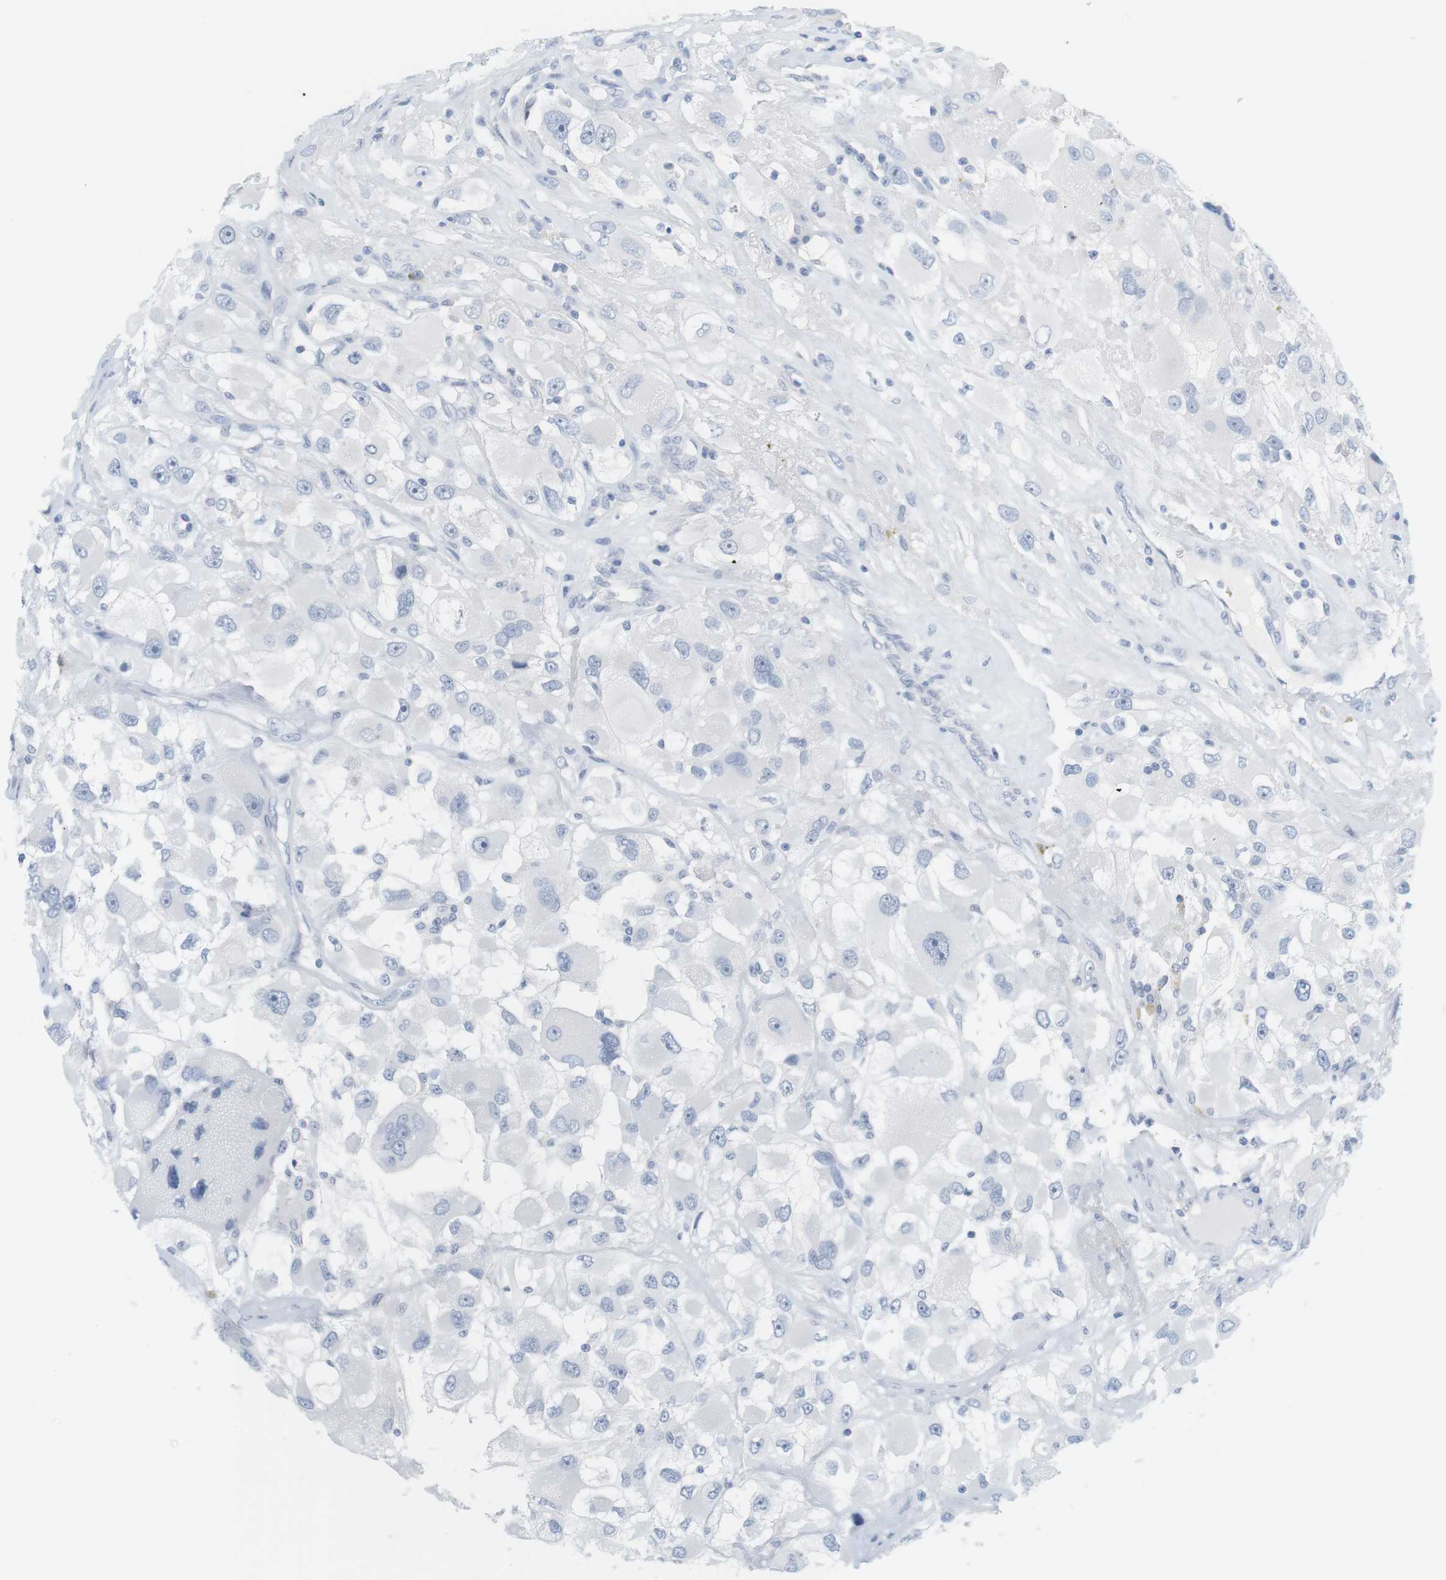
{"staining": {"intensity": "negative", "quantity": "none", "location": "none"}, "tissue": "renal cancer", "cell_type": "Tumor cells", "image_type": "cancer", "snomed": [{"axis": "morphology", "description": "Adenocarcinoma, NOS"}, {"axis": "topography", "description": "Kidney"}], "caption": "Protein analysis of renal cancer (adenocarcinoma) demonstrates no significant positivity in tumor cells.", "gene": "OPRM1", "patient": {"sex": "female", "age": 52}}